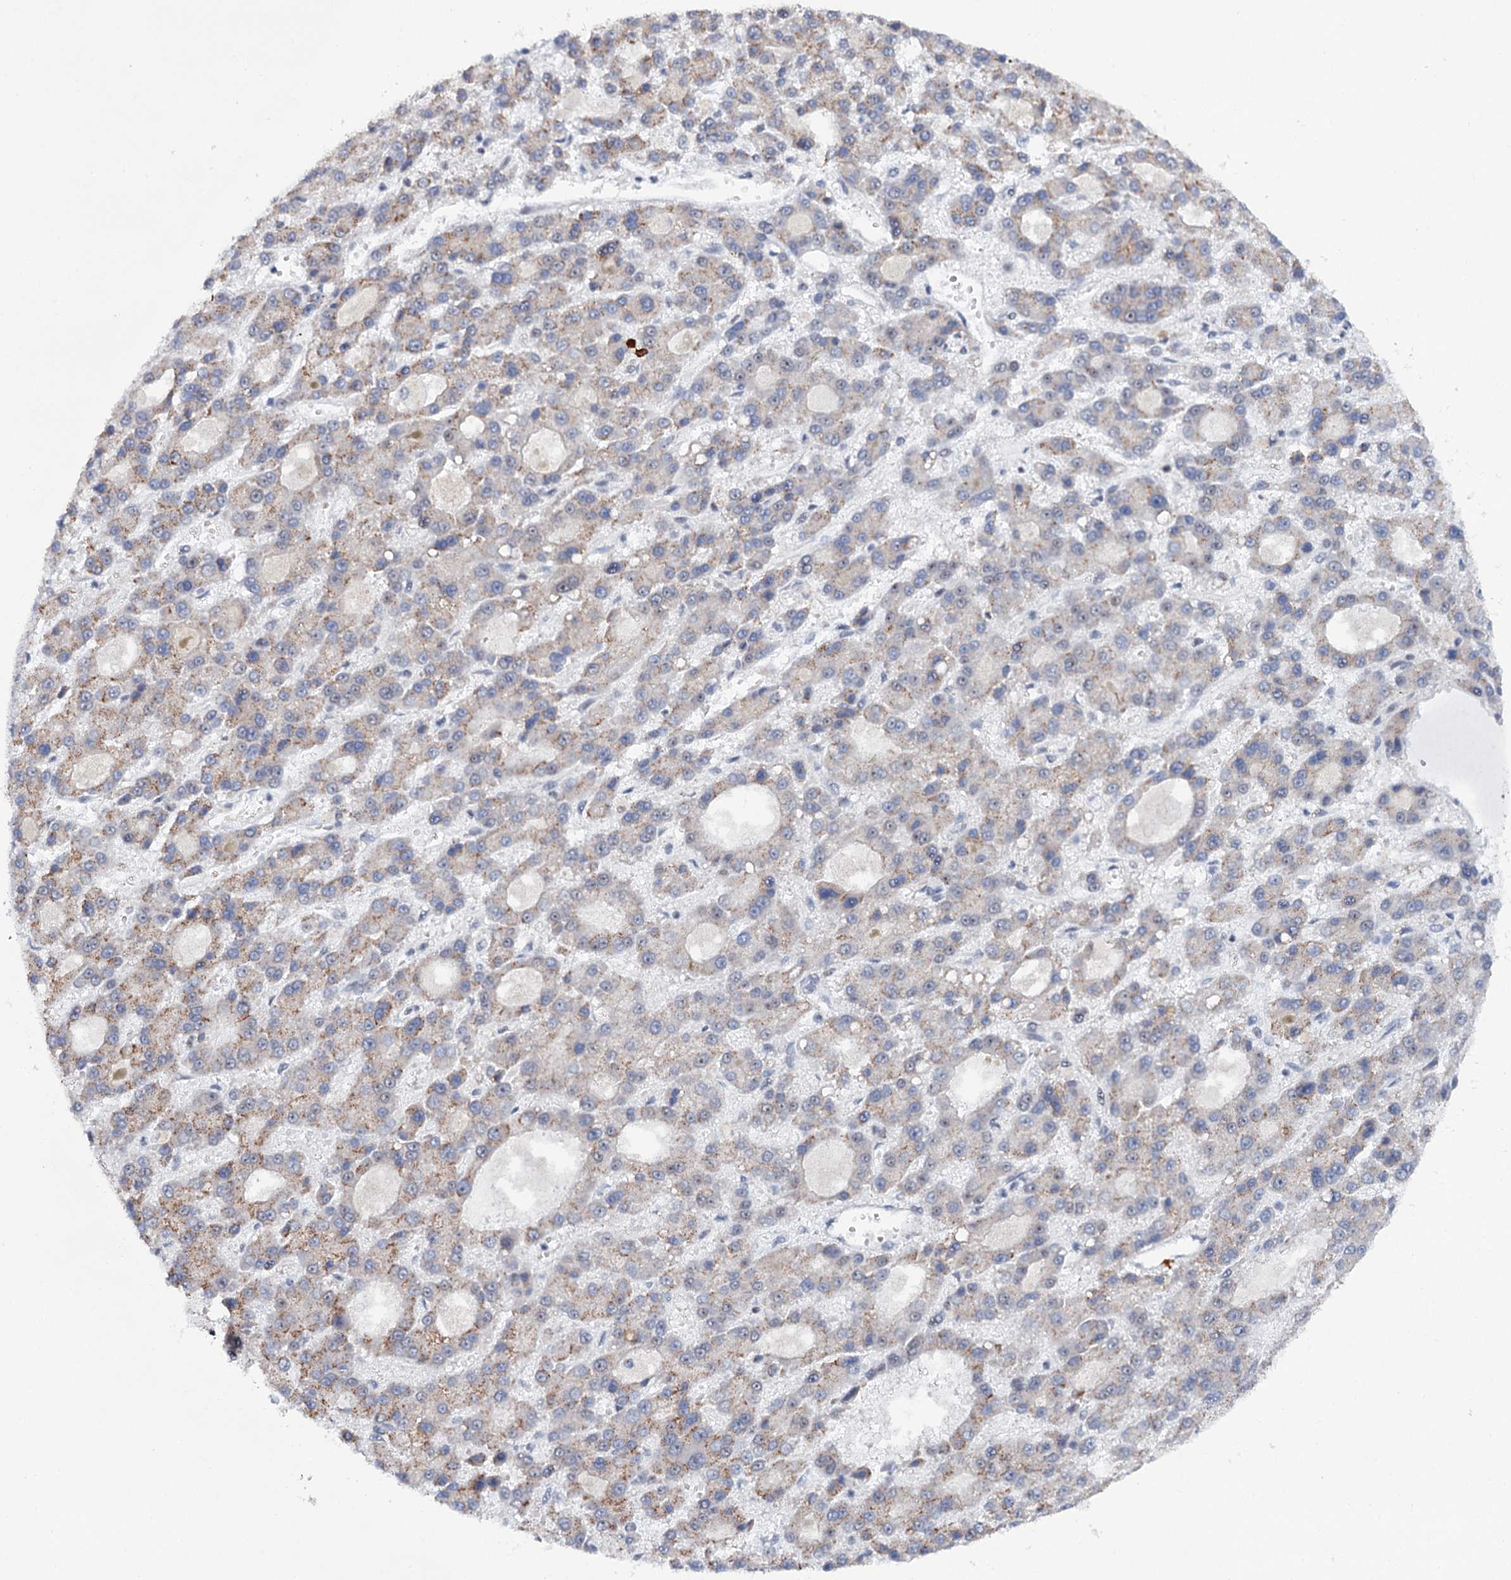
{"staining": {"intensity": "weak", "quantity": ">75%", "location": "cytoplasmic/membranous"}, "tissue": "liver cancer", "cell_type": "Tumor cells", "image_type": "cancer", "snomed": [{"axis": "morphology", "description": "Carcinoma, Hepatocellular, NOS"}, {"axis": "topography", "description": "Liver"}], "caption": "The micrograph shows immunohistochemical staining of hepatocellular carcinoma (liver). There is weak cytoplasmic/membranous expression is identified in approximately >75% of tumor cells.", "gene": "BUD13", "patient": {"sex": "male", "age": 70}}